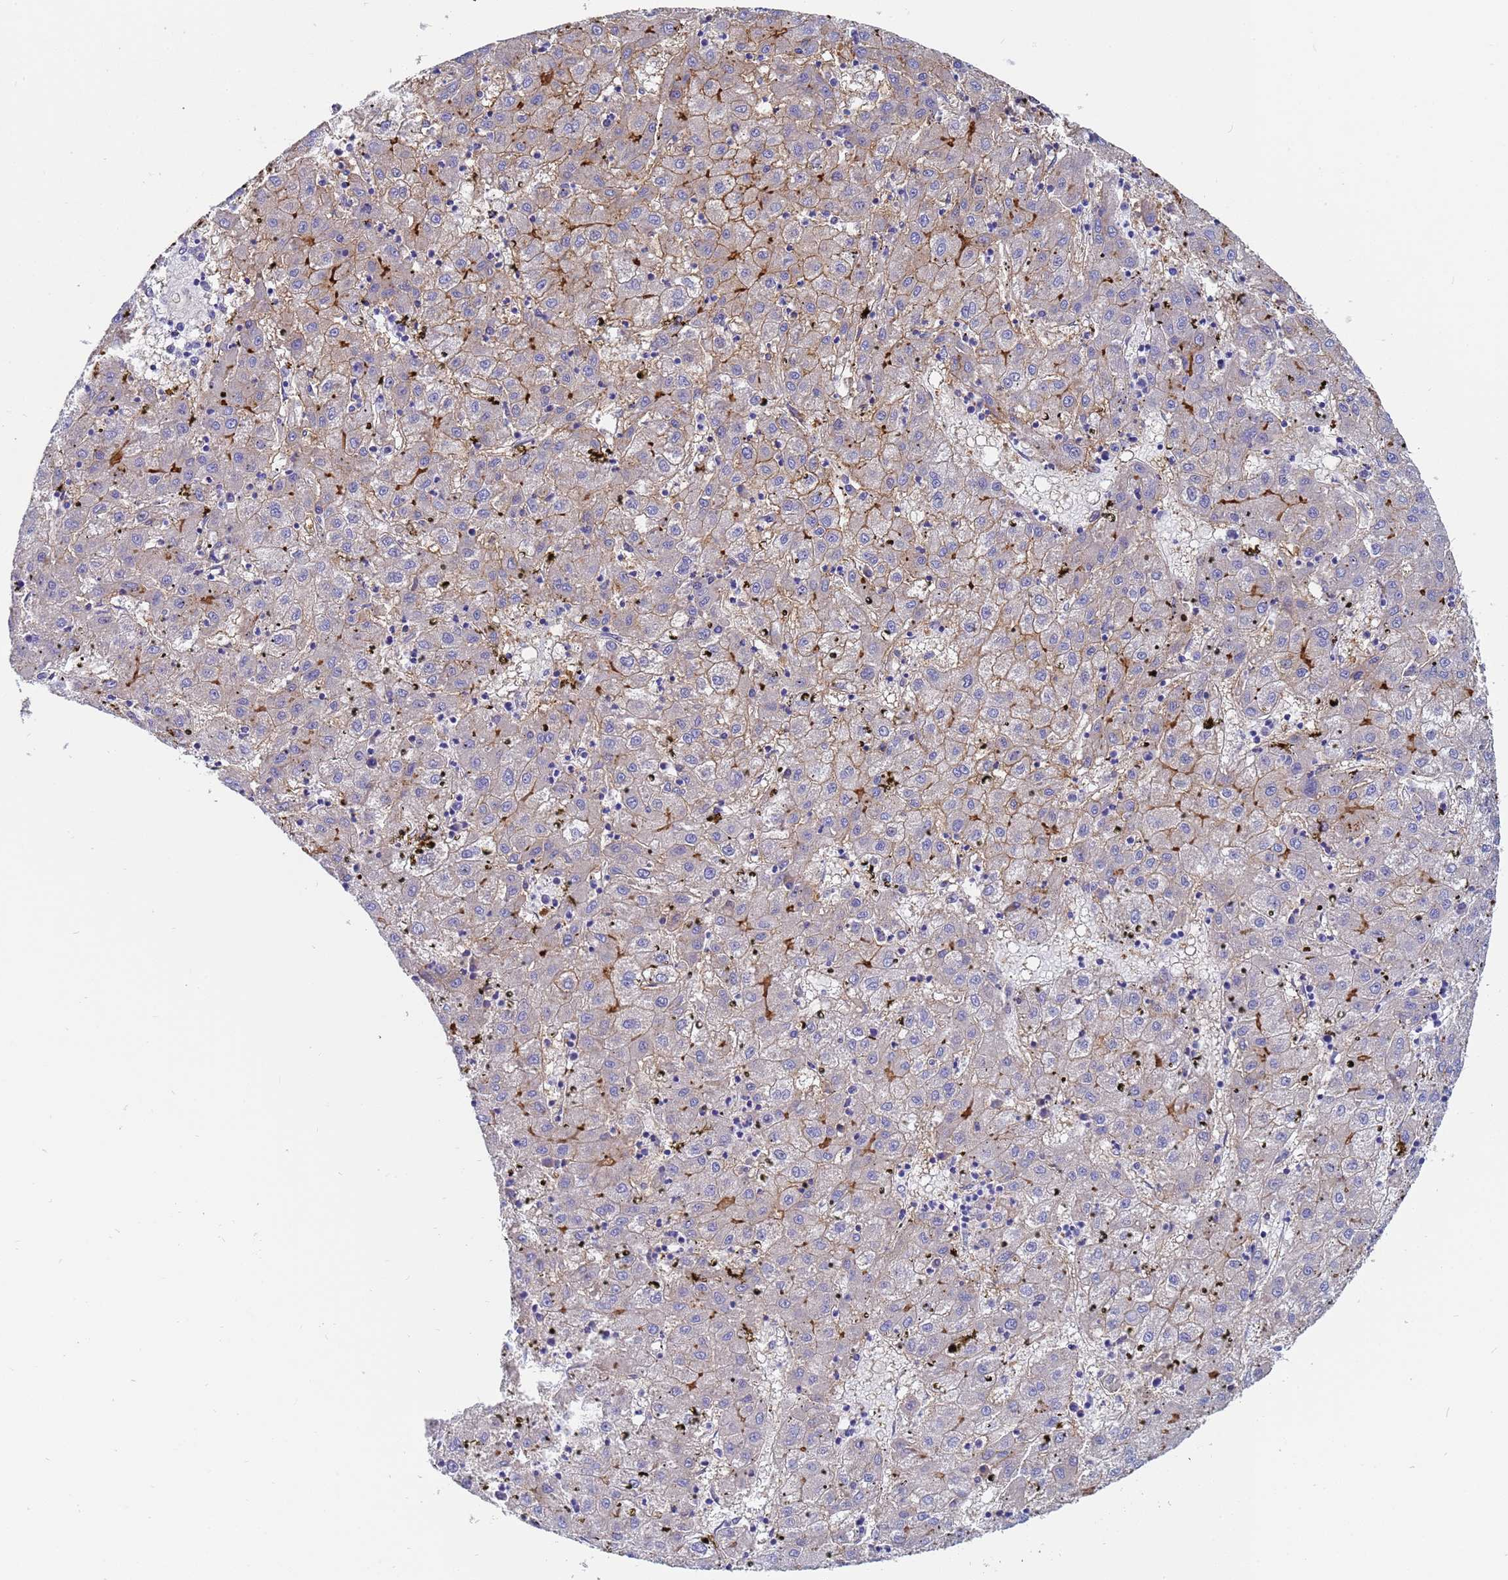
{"staining": {"intensity": "weak", "quantity": "<25%", "location": "cytoplasmic/membranous"}, "tissue": "liver cancer", "cell_type": "Tumor cells", "image_type": "cancer", "snomed": [{"axis": "morphology", "description": "Carcinoma, Hepatocellular, NOS"}, {"axis": "topography", "description": "Liver"}], "caption": "This photomicrograph is of hepatocellular carcinoma (liver) stained with IHC to label a protein in brown with the nuclei are counter-stained blue. There is no staining in tumor cells. (DAB (3,3'-diaminobenzidine) immunohistochemistry (IHC) visualized using brightfield microscopy, high magnification).", "gene": "TM4SF4", "patient": {"sex": "male", "age": 72}}